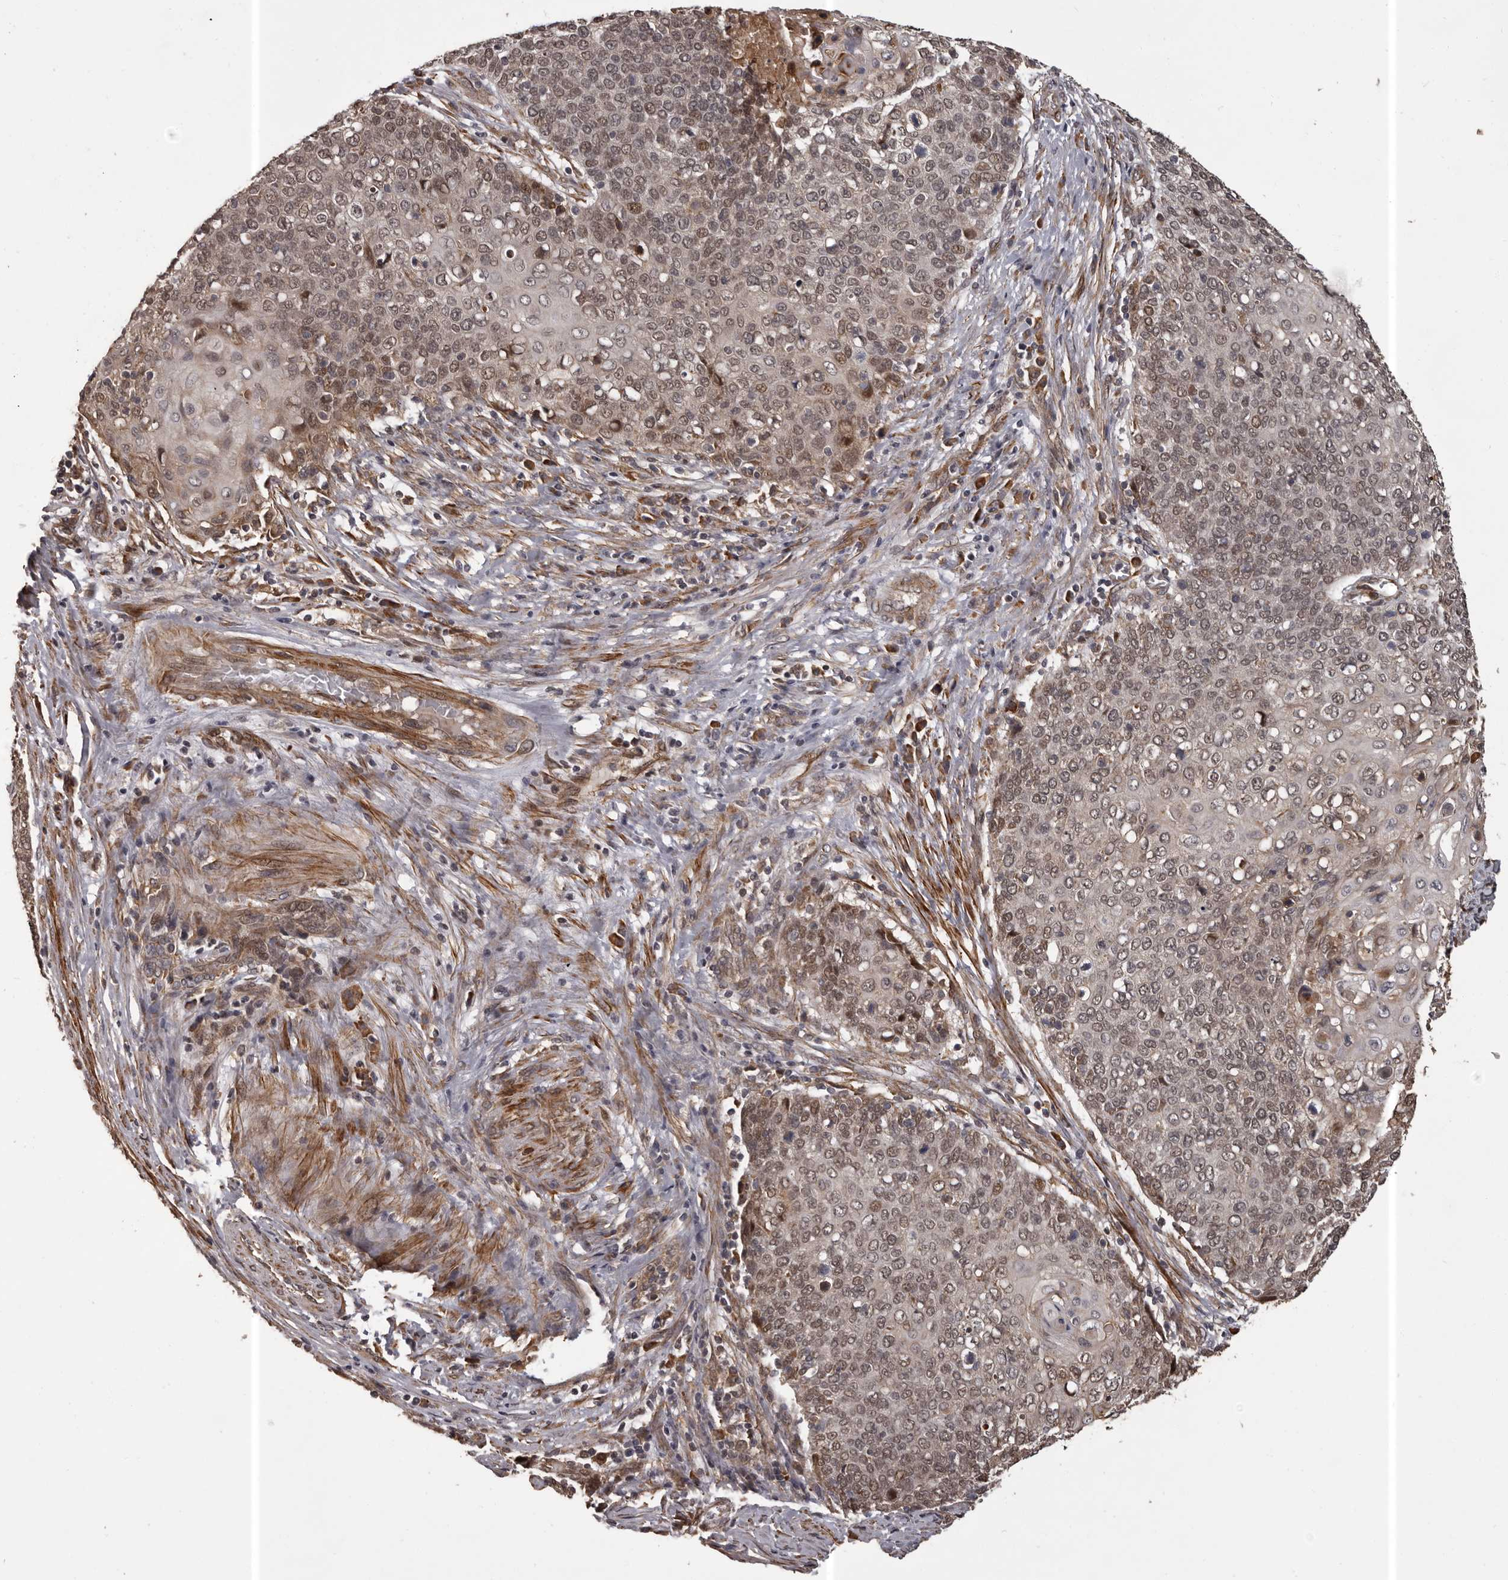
{"staining": {"intensity": "weak", "quantity": ">75%", "location": "nuclear"}, "tissue": "cervical cancer", "cell_type": "Tumor cells", "image_type": "cancer", "snomed": [{"axis": "morphology", "description": "Squamous cell carcinoma, NOS"}, {"axis": "topography", "description": "Cervix"}], "caption": "Immunohistochemical staining of human cervical cancer (squamous cell carcinoma) shows low levels of weak nuclear protein expression in approximately >75% of tumor cells.", "gene": "SLITRK6", "patient": {"sex": "female", "age": 39}}